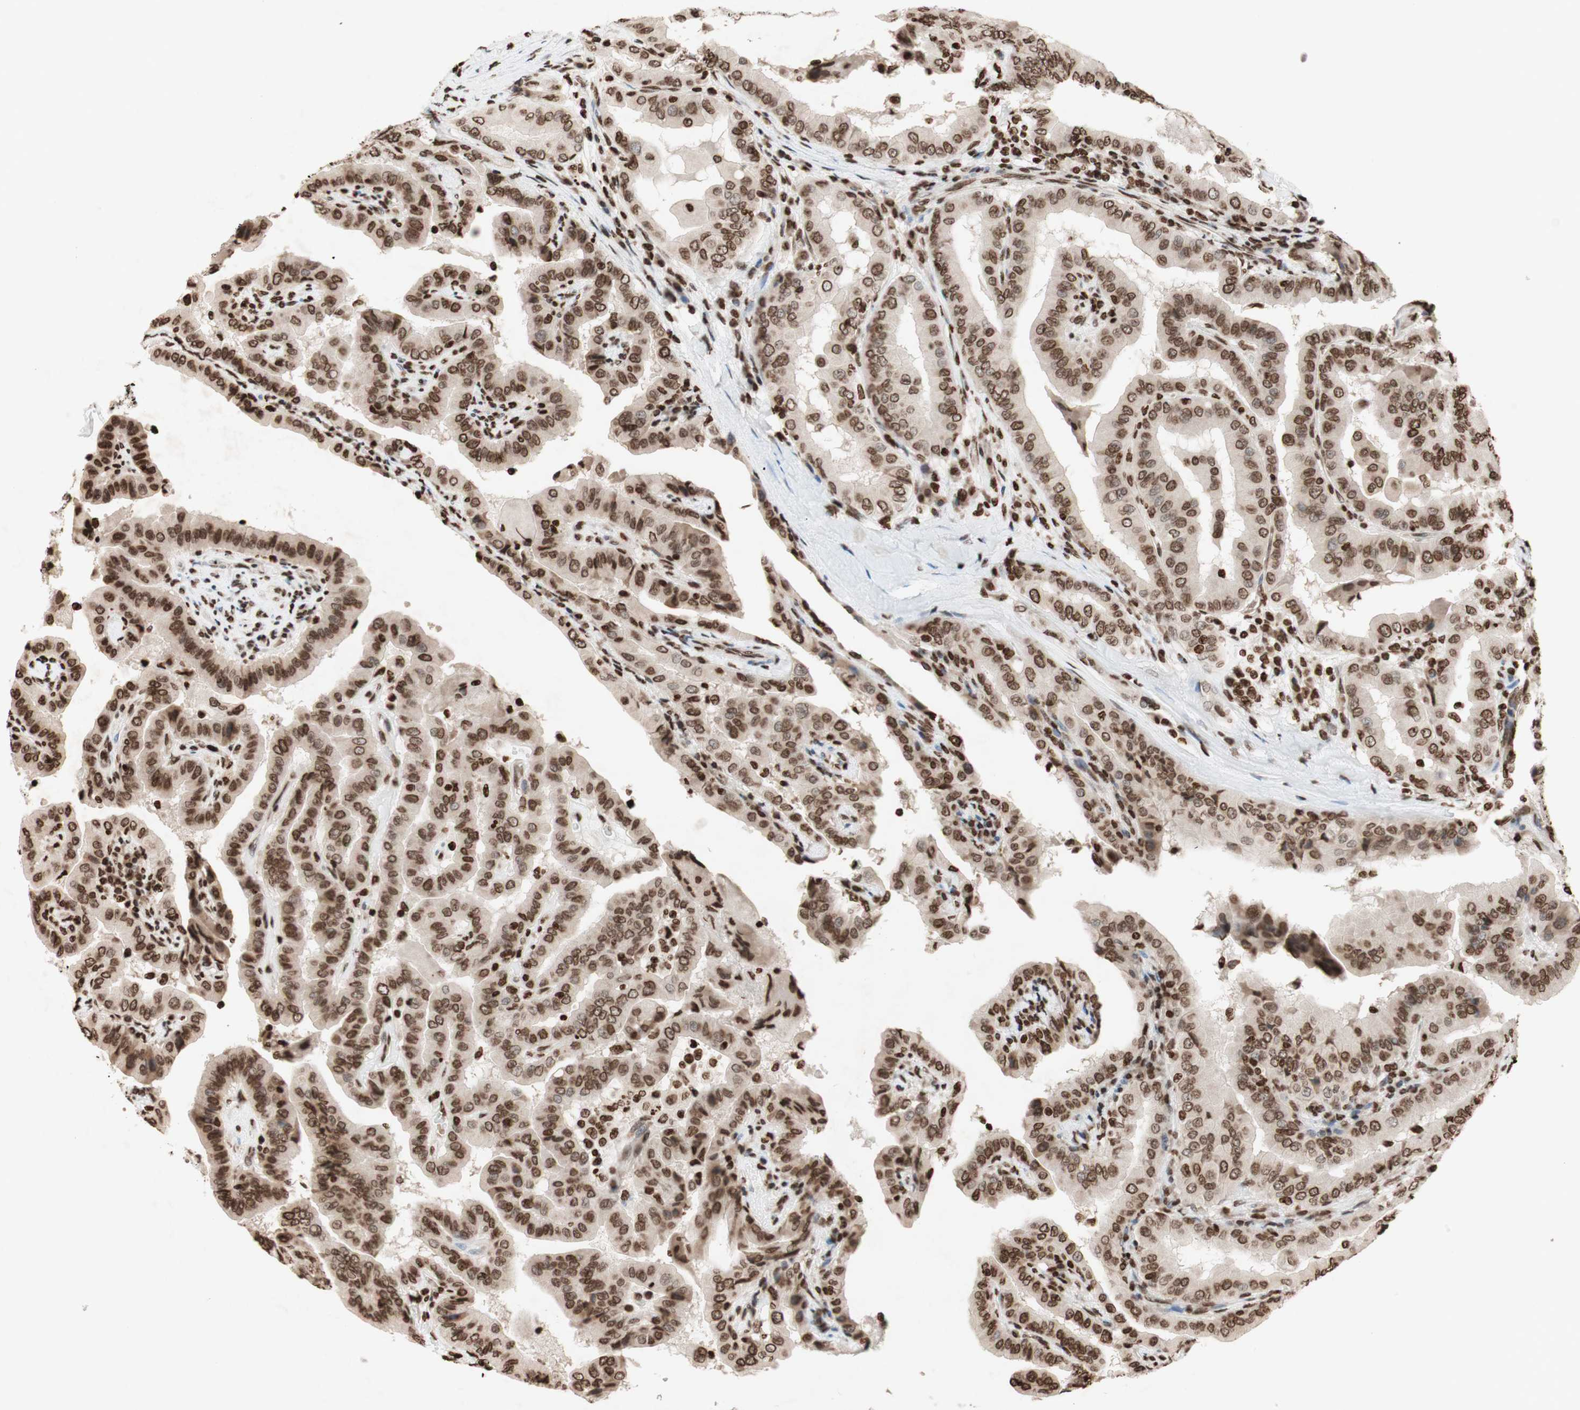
{"staining": {"intensity": "moderate", "quantity": ">75%", "location": "nuclear"}, "tissue": "thyroid cancer", "cell_type": "Tumor cells", "image_type": "cancer", "snomed": [{"axis": "morphology", "description": "Papillary adenocarcinoma, NOS"}, {"axis": "topography", "description": "Thyroid gland"}], "caption": "Thyroid cancer stained with DAB (3,3'-diaminobenzidine) immunohistochemistry (IHC) exhibits medium levels of moderate nuclear positivity in approximately >75% of tumor cells.", "gene": "NCOA3", "patient": {"sex": "male", "age": 33}}